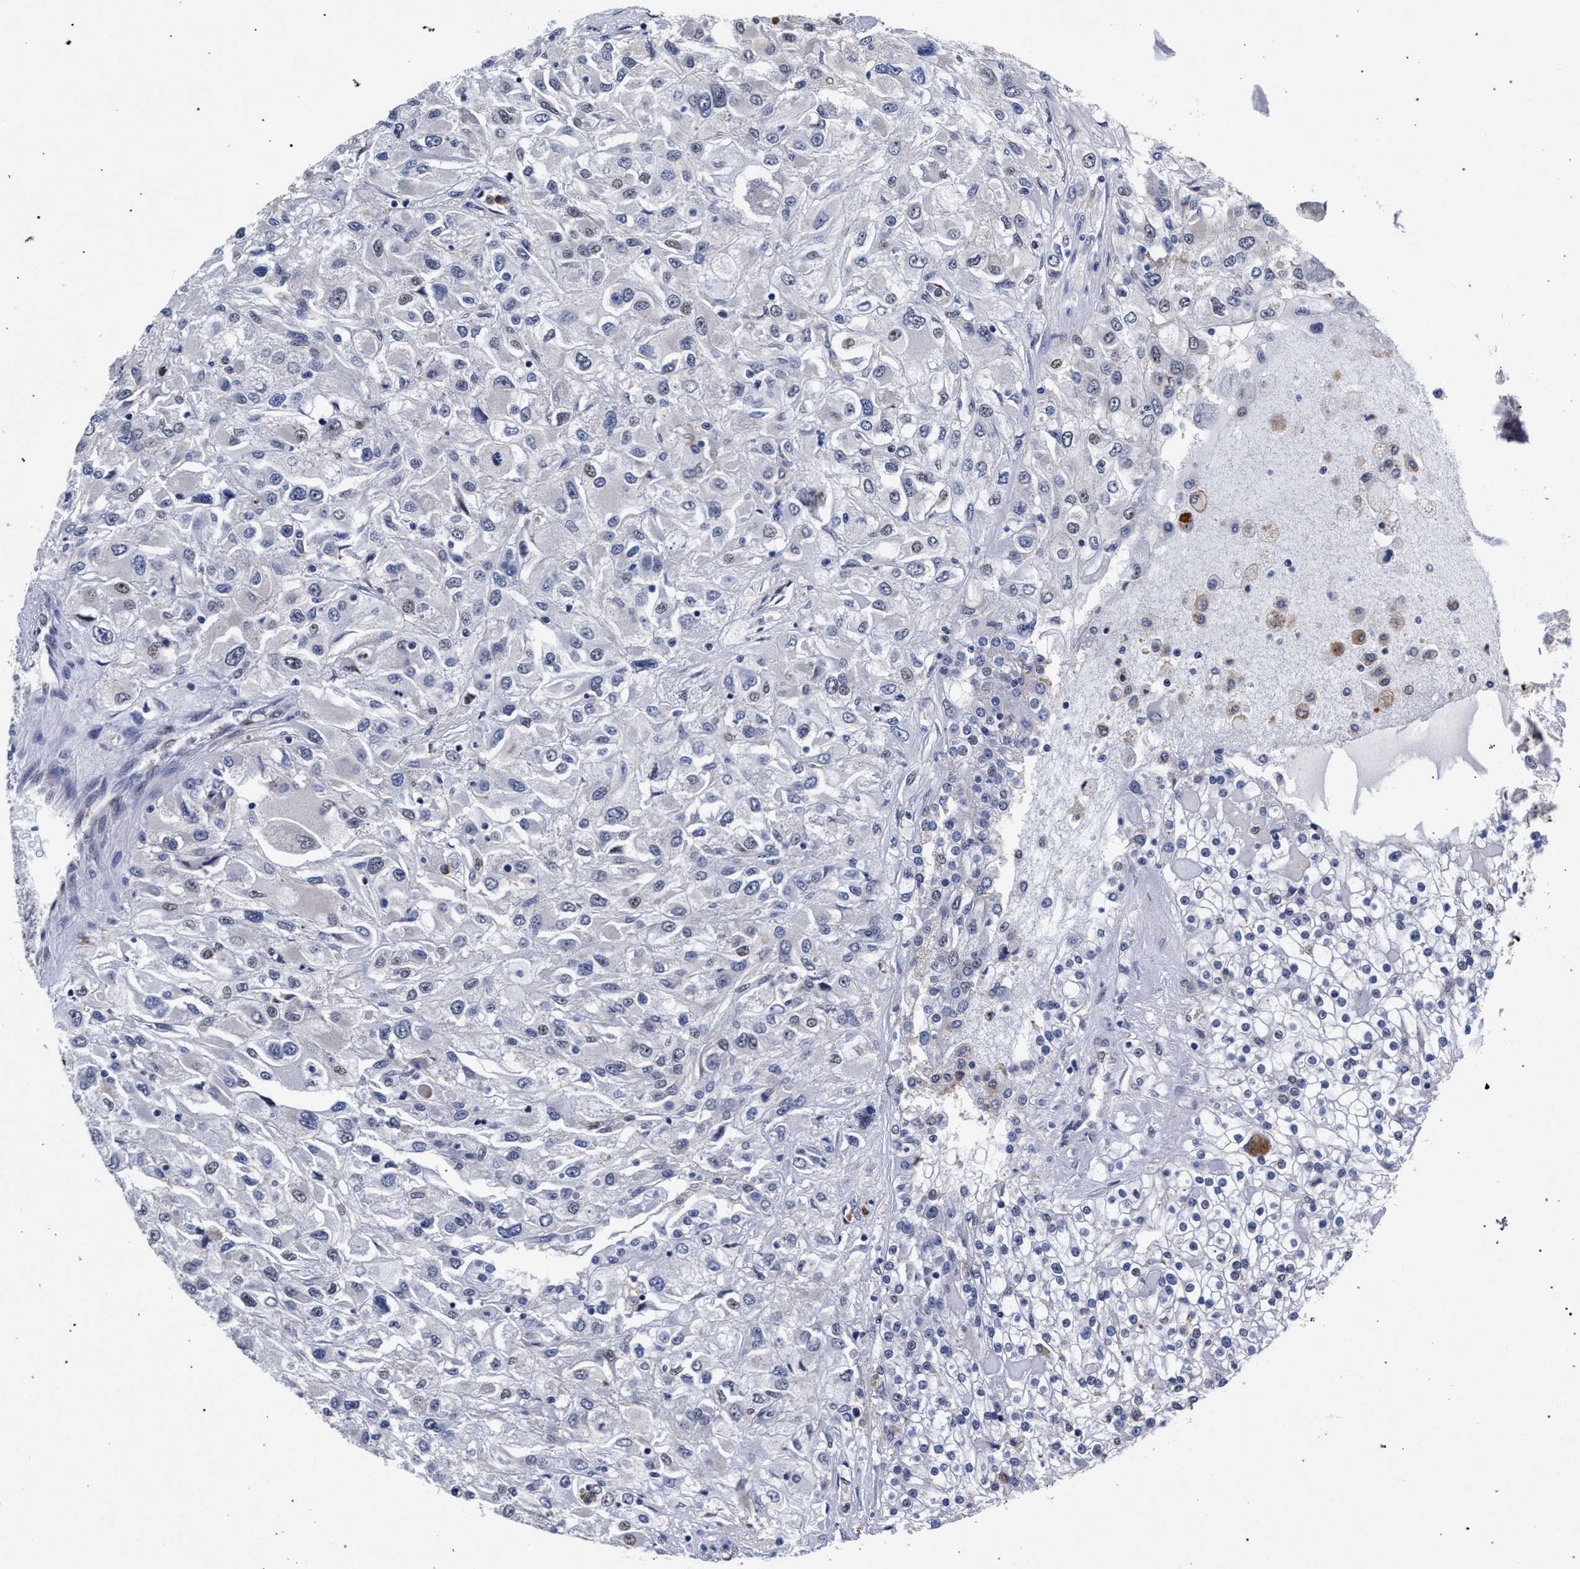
{"staining": {"intensity": "negative", "quantity": "none", "location": "none"}, "tissue": "renal cancer", "cell_type": "Tumor cells", "image_type": "cancer", "snomed": [{"axis": "morphology", "description": "Adenocarcinoma, NOS"}, {"axis": "topography", "description": "Kidney"}], "caption": "The micrograph demonstrates no significant expression in tumor cells of renal cancer (adenocarcinoma).", "gene": "ZNF462", "patient": {"sex": "female", "age": 52}}